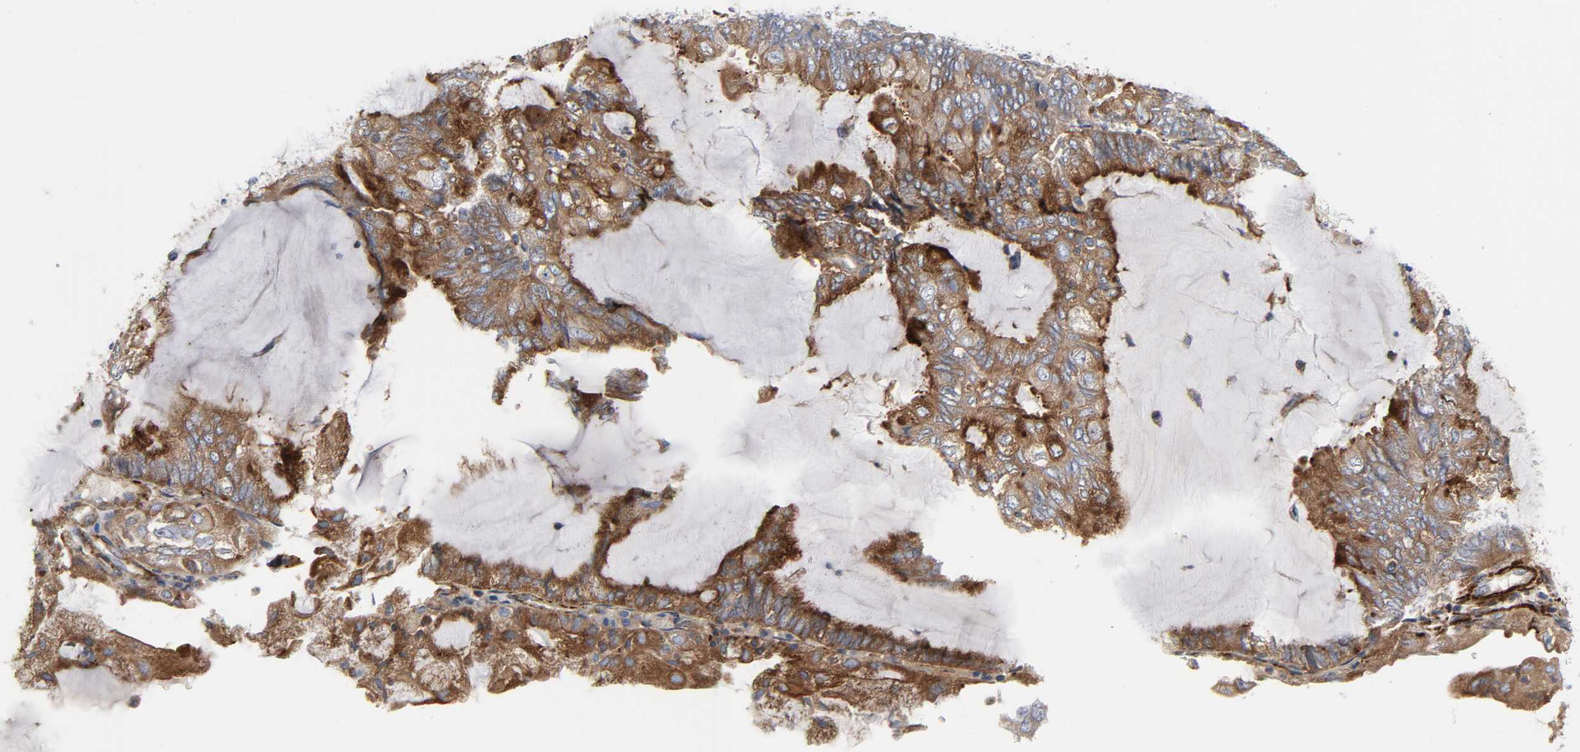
{"staining": {"intensity": "strong", "quantity": ">75%", "location": "cytoplasmic/membranous"}, "tissue": "endometrial cancer", "cell_type": "Tumor cells", "image_type": "cancer", "snomed": [{"axis": "morphology", "description": "Adenocarcinoma, NOS"}, {"axis": "topography", "description": "Endometrium"}], "caption": "Strong cytoplasmic/membranous expression is appreciated in approximately >75% of tumor cells in endometrial cancer (adenocarcinoma).", "gene": "ARHGAP1", "patient": {"sex": "female", "age": 81}}